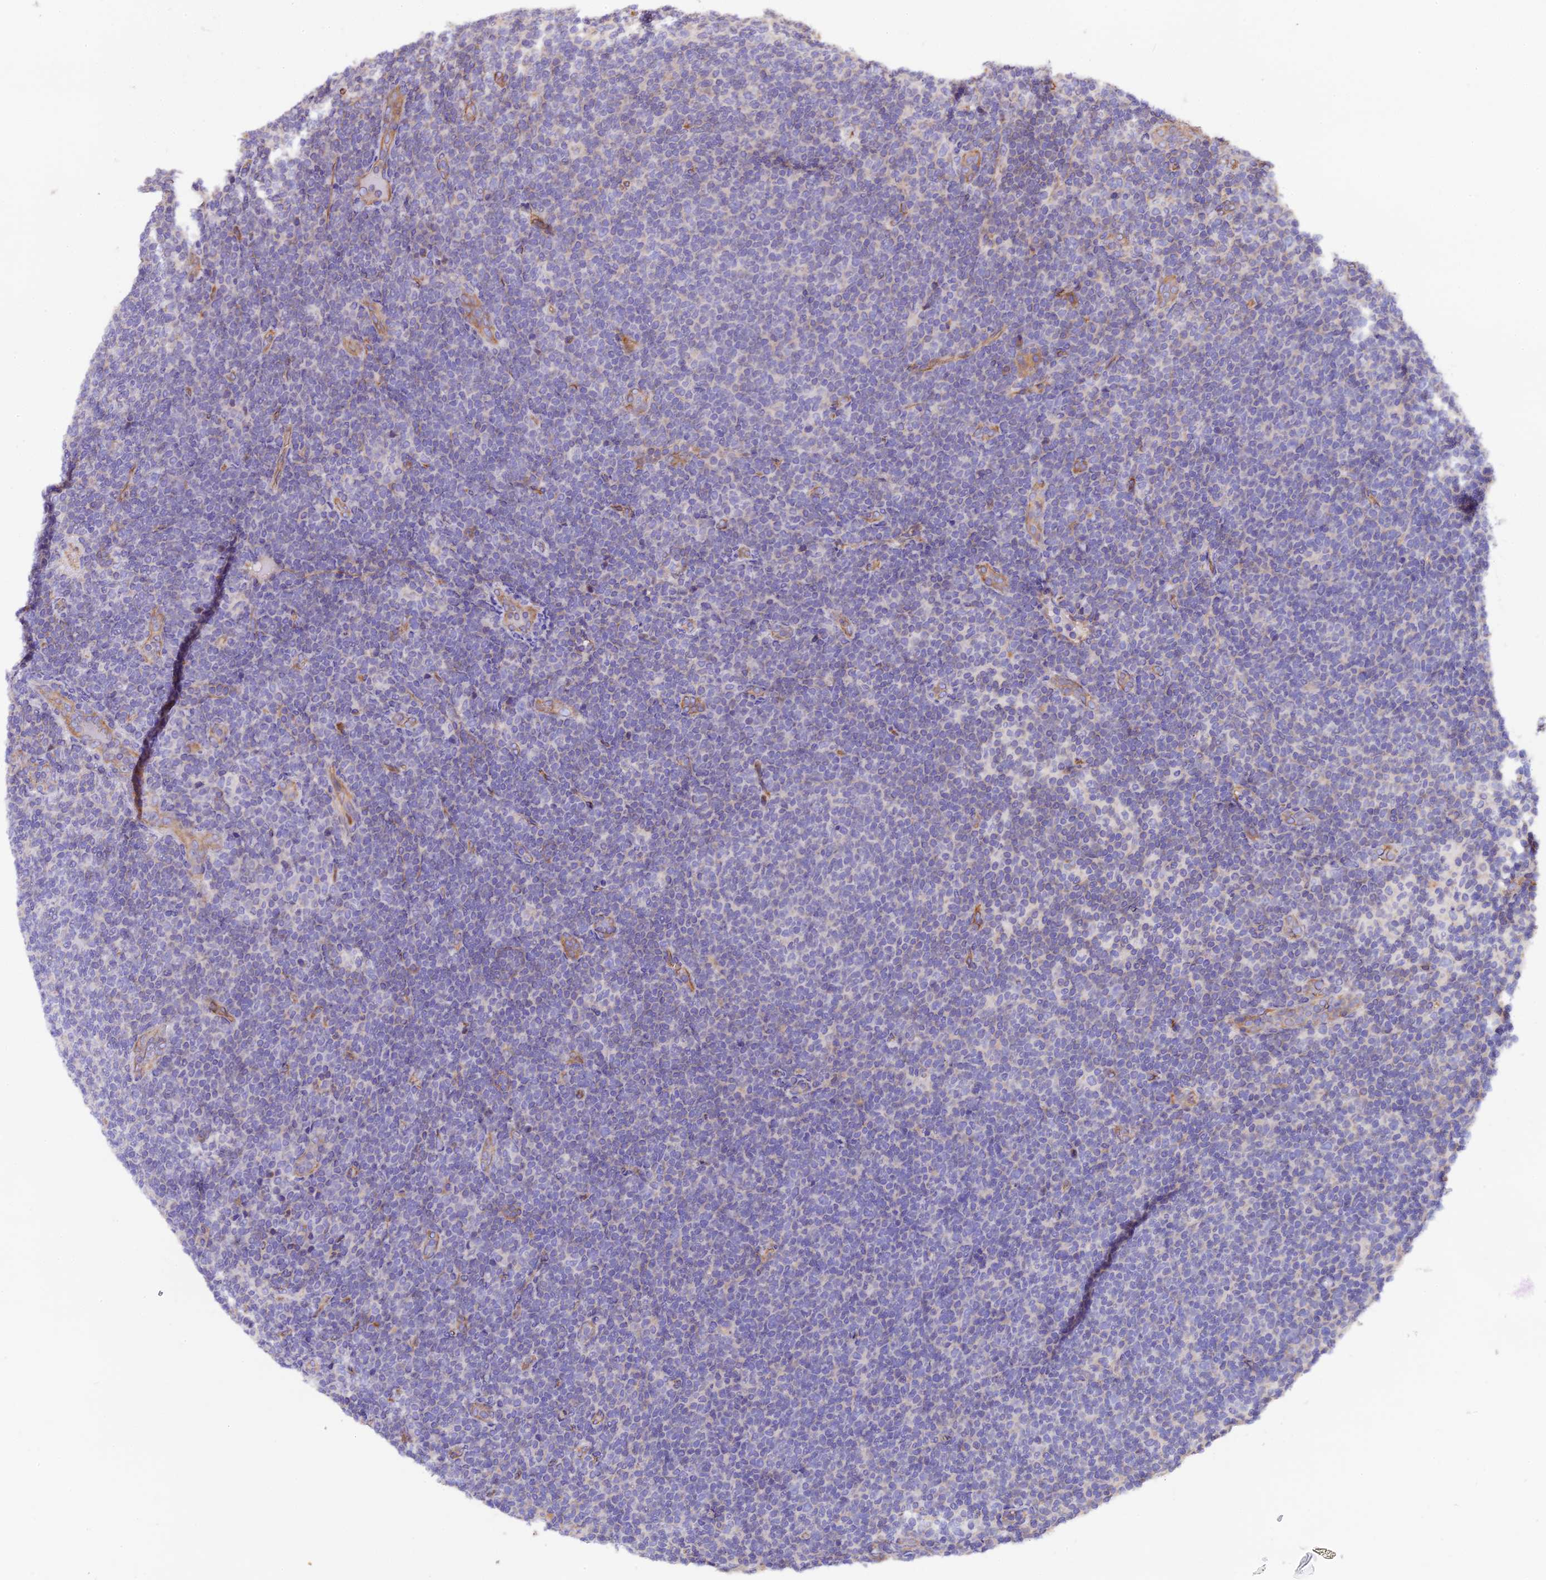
{"staining": {"intensity": "negative", "quantity": "none", "location": "none"}, "tissue": "lymphoma", "cell_type": "Tumor cells", "image_type": "cancer", "snomed": [{"axis": "morphology", "description": "Malignant lymphoma, non-Hodgkin's type, Low grade"}, {"axis": "topography", "description": "Lymph node"}], "caption": "Immunohistochemistry histopathology image of neoplastic tissue: malignant lymphoma, non-Hodgkin's type (low-grade) stained with DAB displays no significant protein staining in tumor cells.", "gene": "ERMARD", "patient": {"sex": "male", "age": 66}}